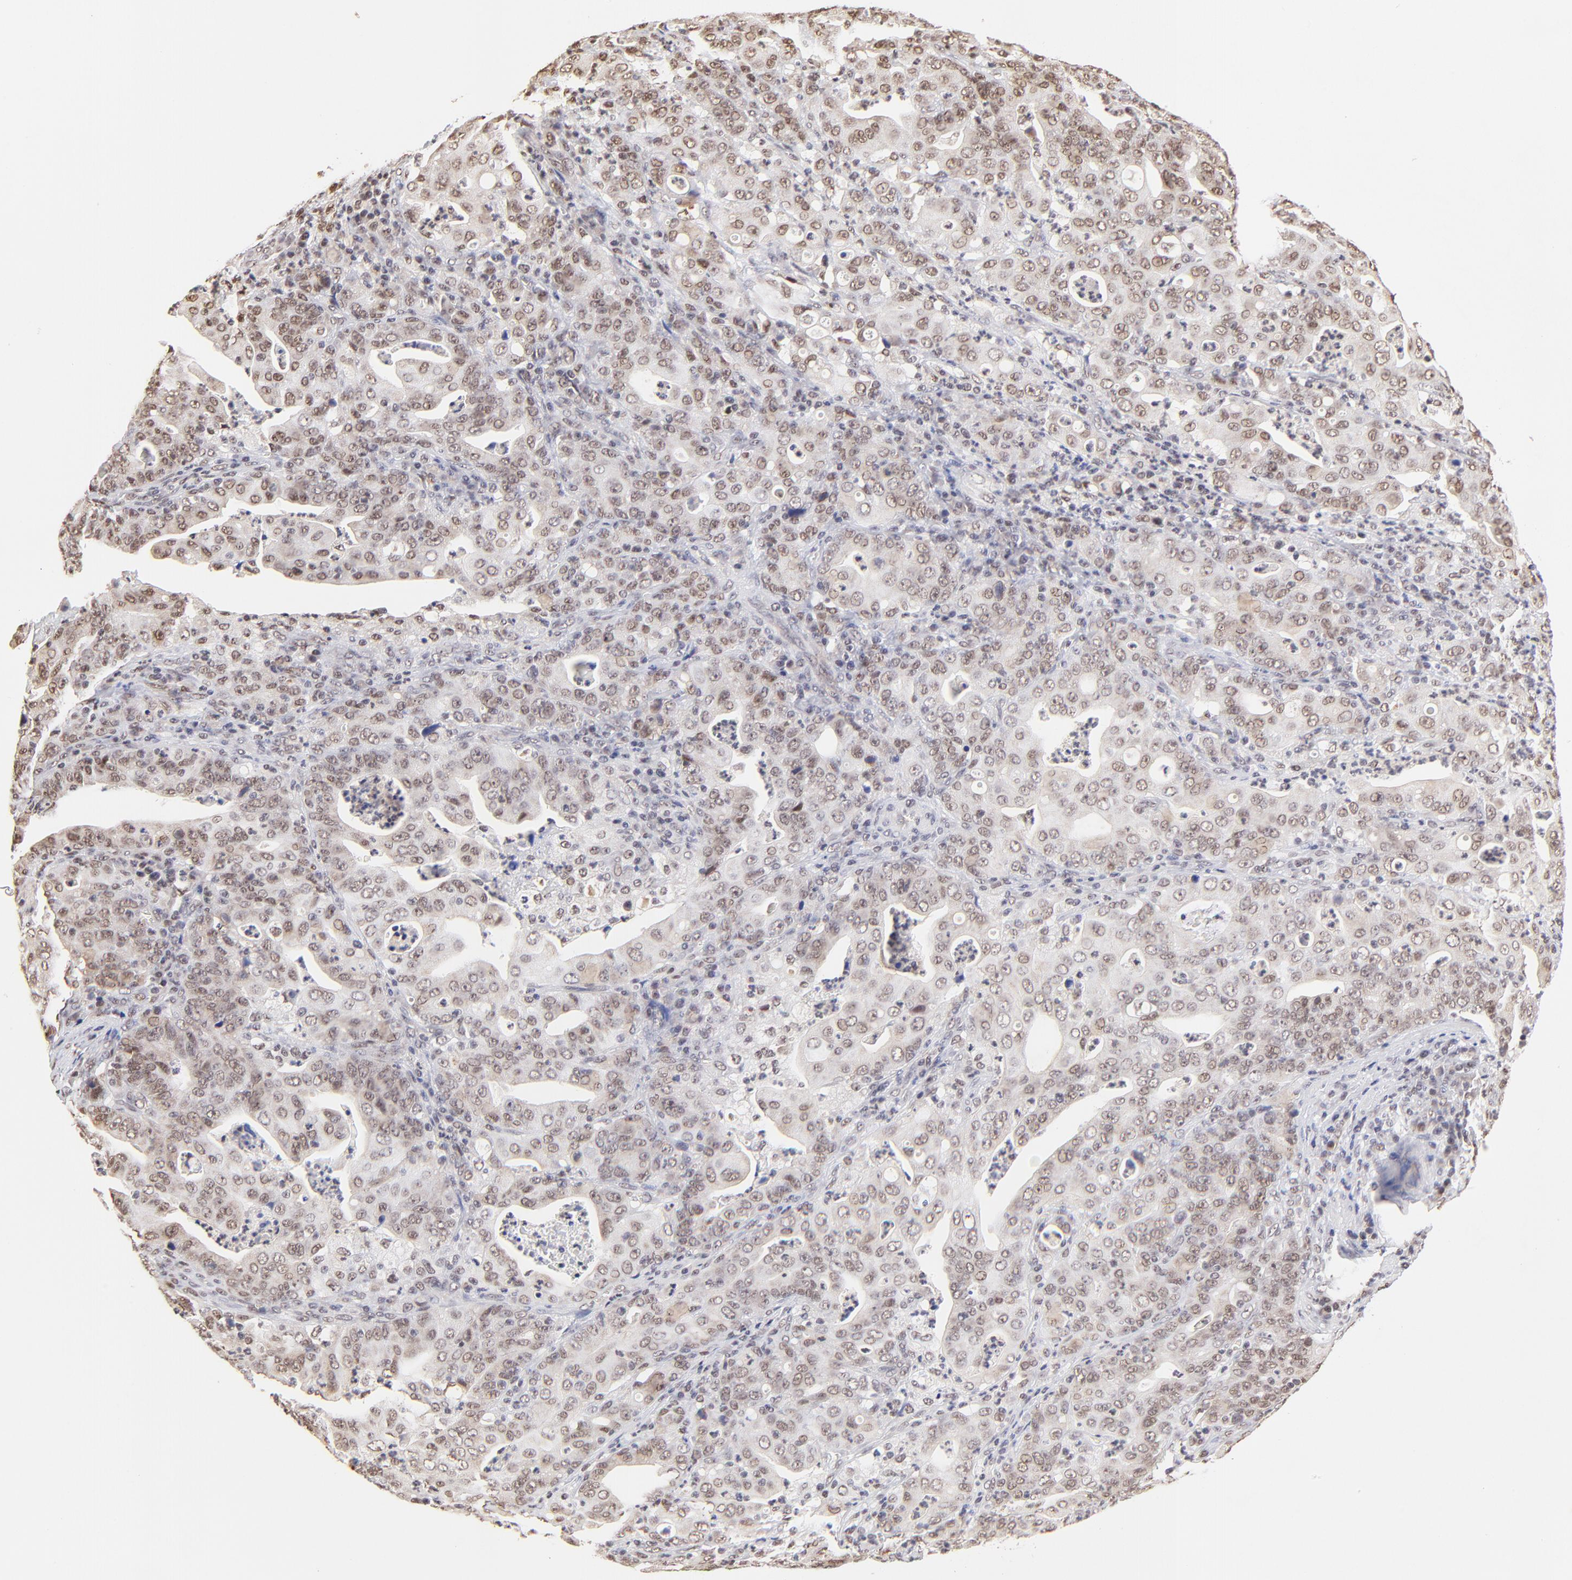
{"staining": {"intensity": "weak", "quantity": ">75%", "location": "nuclear"}, "tissue": "stomach cancer", "cell_type": "Tumor cells", "image_type": "cancer", "snomed": [{"axis": "morphology", "description": "Adenocarcinoma, NOS"}, {"axis": "topography", "description": "Stomach, upper"}], "caption": "DAB immunohistochemical staining of human stomach cancer (adenocarcinoma) demonstrates weak nuclear protein expression in about >75% of tumor cells.", "gene": "ZNF670", "patient": {"sex": "female", "age": 50}}